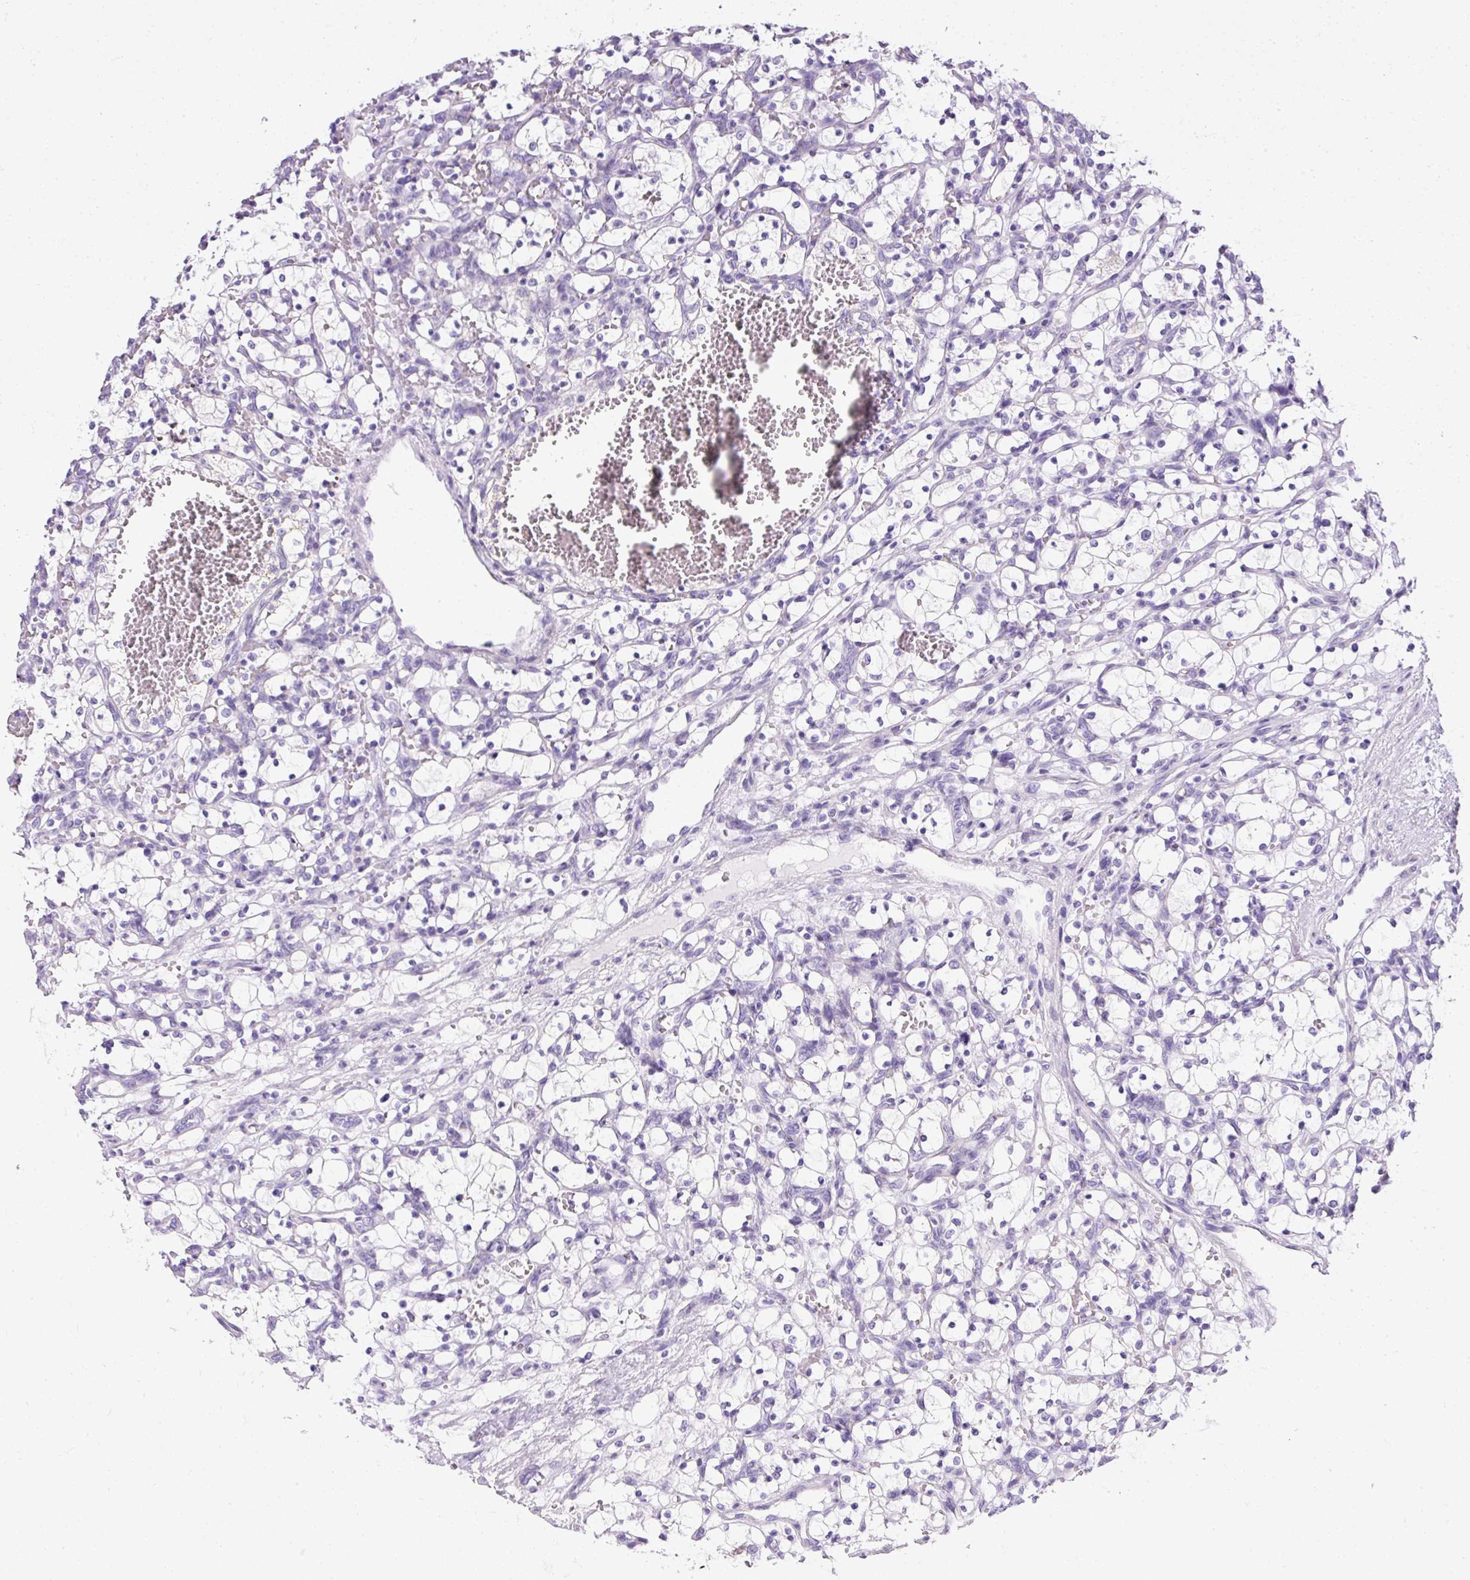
{"staining": {"intensity": "negative", "quantity": "none", "location": "none"}, "tissue": "renal cancer", "cell_type": "Tumor cells", "image_type": "cancer", "snomed": [{"axis": "morphology", "description": "Adenocarcinoma, NOS"}, {"axis": "topography", "description": "Kidney"}], "caption": "IHC of human adenocarcinoma (renal) displays no staining in tumor cells. (DAB immunohistochemistry visualized using brightfield microscopy, high magnification).", "gene": "C2CD4C", "patient": {"sex": "female", "age": 69}}